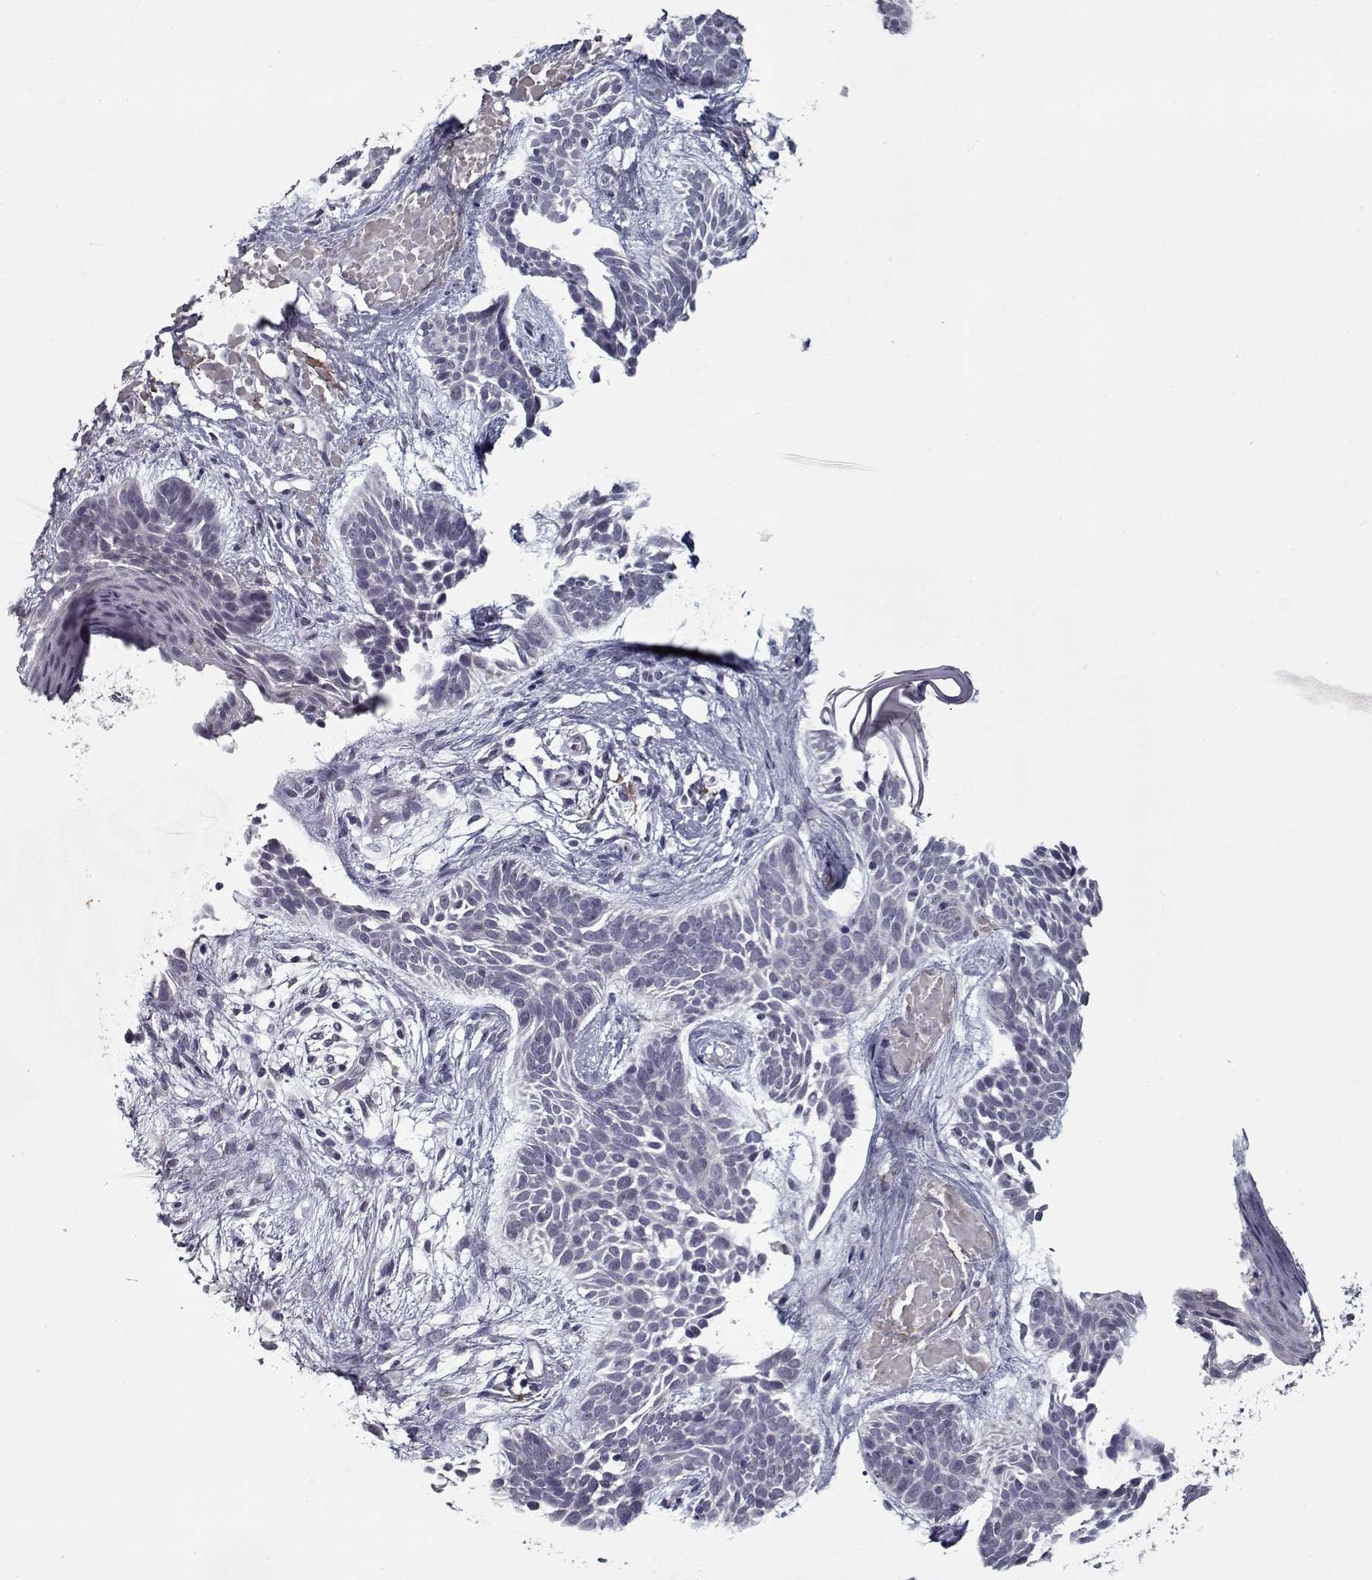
{"staining": {"intensity": "negative", "quantity": "none", "location": "none"}, "tissue": "skin cancer", "cell_type": "Tumor cells", "image_type": "cancer", "snomed": [{"axis": "morphology", "description": "Basal cell carcinoma"}, {"axis": "topography", "description": "Skin"}], "caption": "A high-resolution histopathology image shows immunohistochemistry staining of skin cancer (basal cell carcinoma), which reveals no significant staining in tumor cells.", "gene": "SEC16B", "patient": {"sex": "male", "age": 85}}